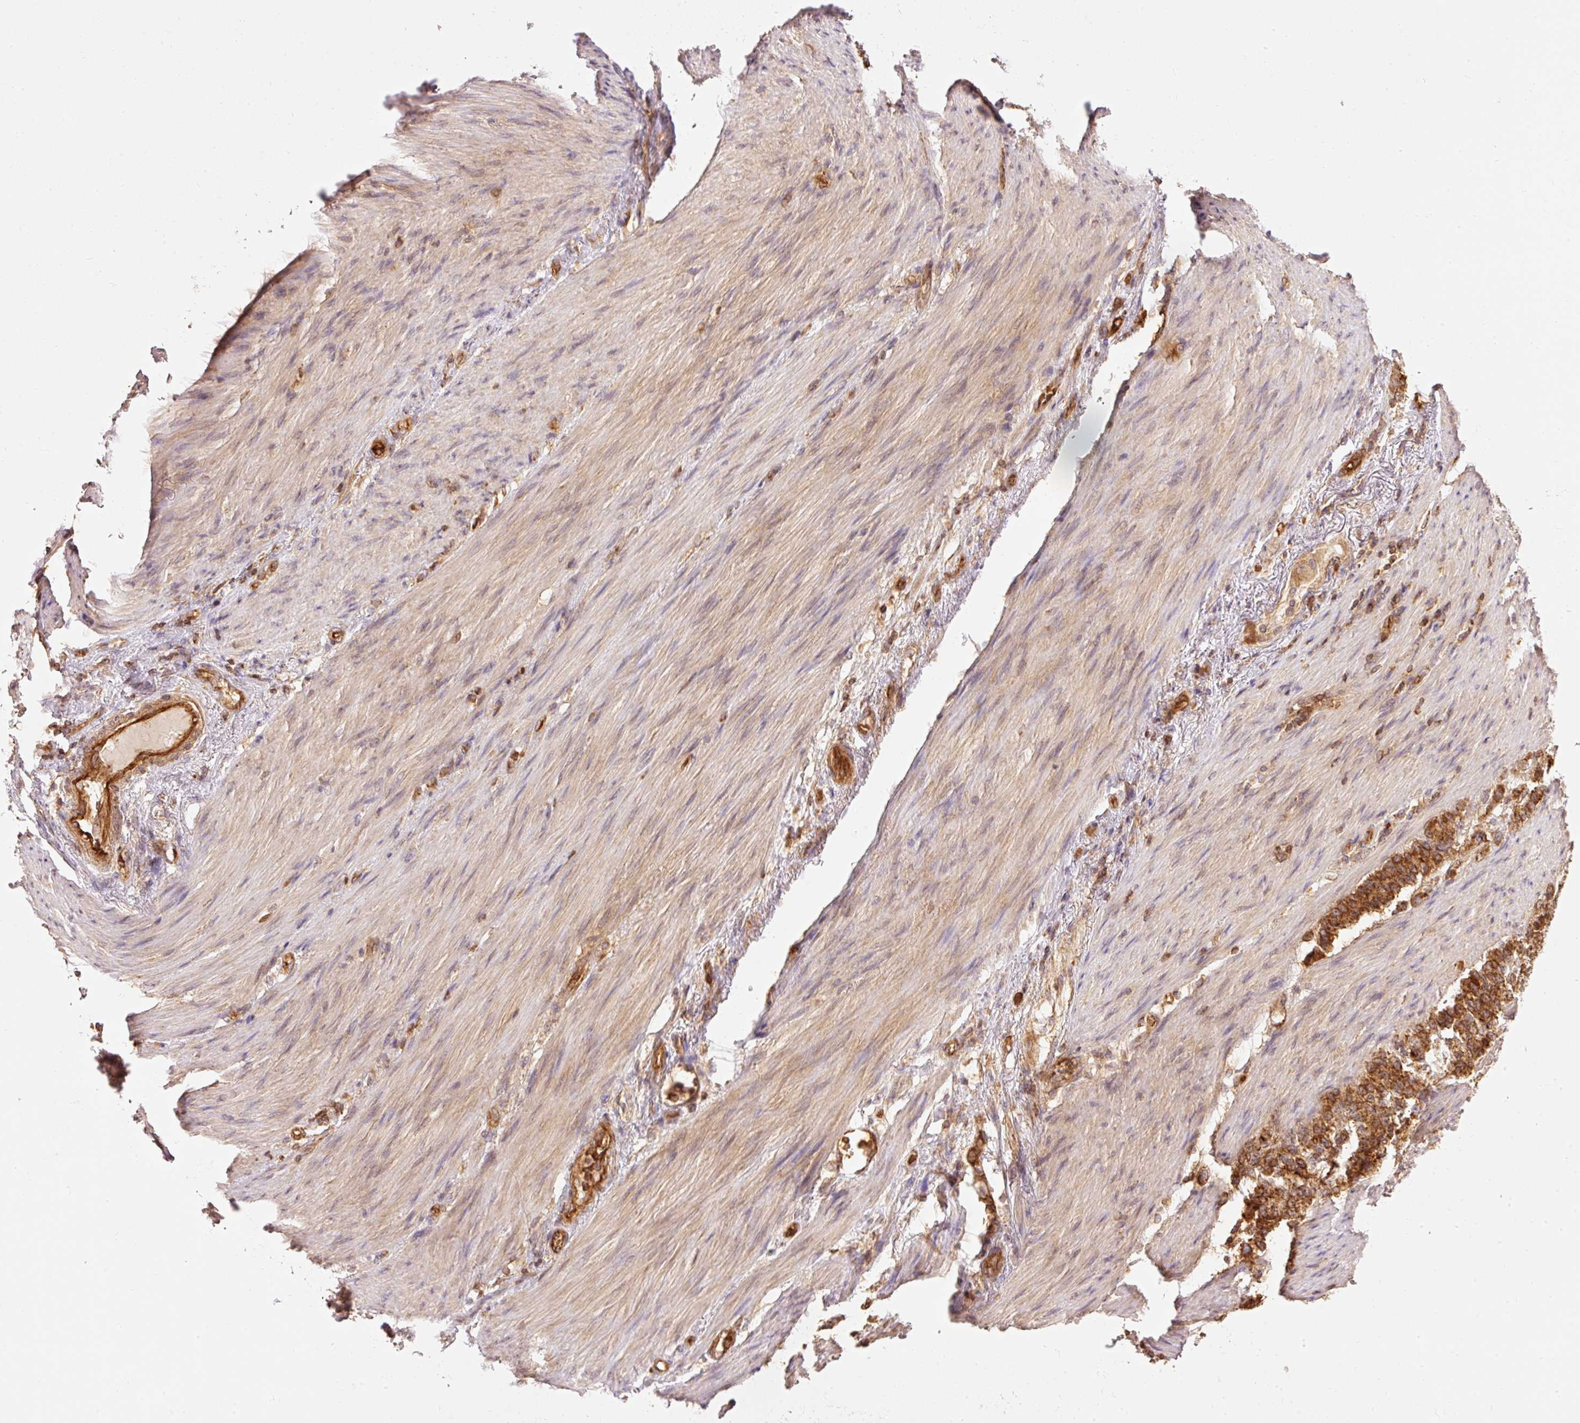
{"staining": {"intensity": "strong", "quantity": ">75%", "location": "cytoplasmic/membranous"}, "tissue": "stomach cancer", "cell_type": "Tumor cells", "image_type": "cancer", "snomed": [{"axis": "morphology", "description": "Adenocarcinoma, NOS"}, {"axis": "topography", "description": "Stomach"}], "caption": "Immunohistochemical staining of stomach cancer shows high levels of strong cytoplasmic/membranous protein positivity in about >75% of tumor cells. (Stains: DAB in brown, nuclei in blue, Microscopy: brightfield microscopy at high magnification).", "gene": "ADCY4", "patient": {"sex": "female", "age": 79}}